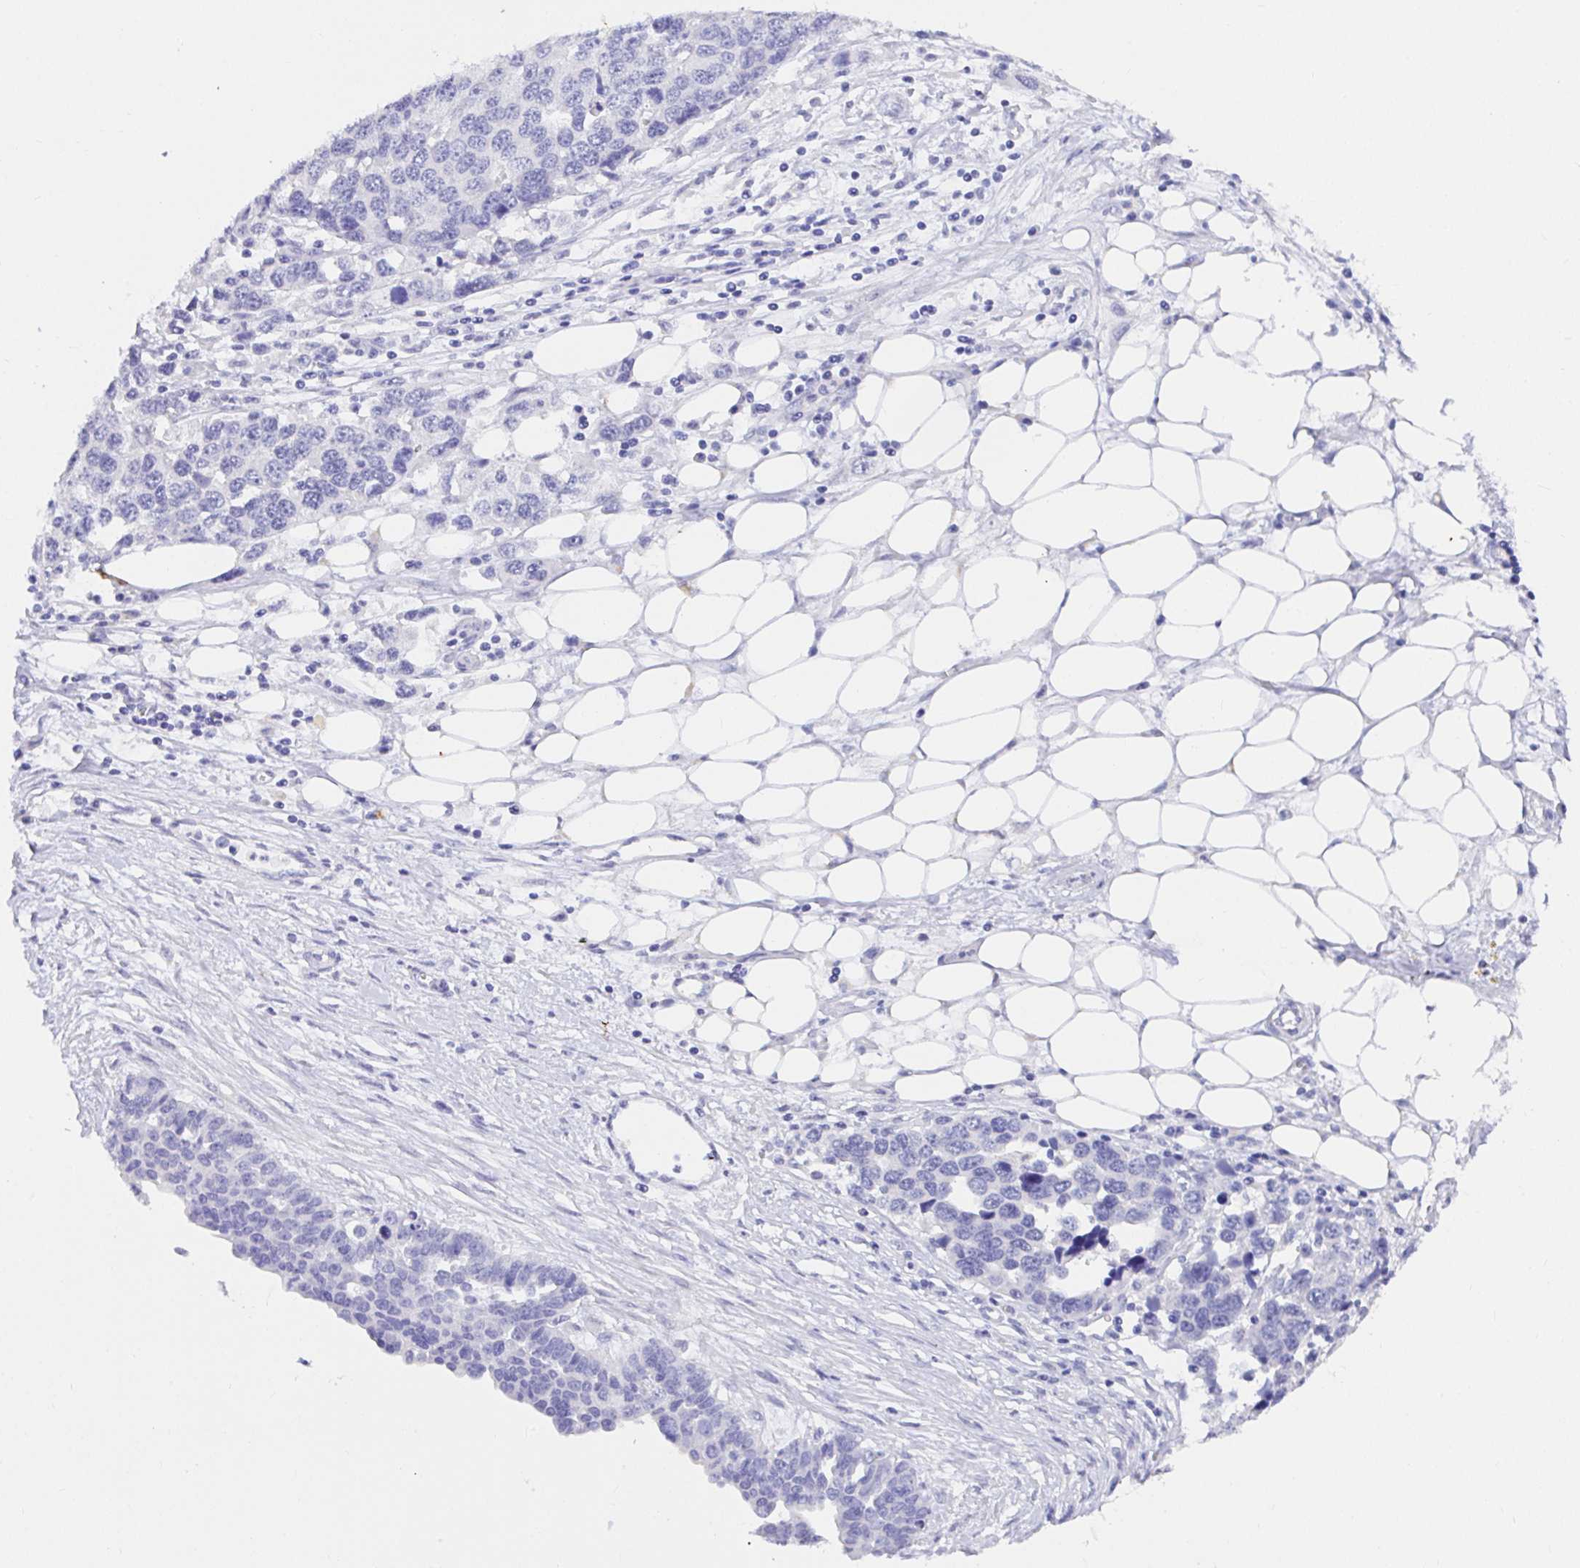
{"staining": {"intensity": "negative", "quantity": "none", "location": "none"}, "tissue": "ovarian cancer", "cell_type": "Tumor cells", "image_type": "cancer", "snomed": [{"axis": "morphology", "description": "Cystadenocarcinoma, serous, NOS"}, {"axis": "topography", "description": "Ovary"}], "caption": "Immunohistochemistry of human ovarian serous cystadenocarcinoma displays no positivity in tumor cells. (Stains: DAB (3,3'-diaminobenzidine) immunohistochemistry with hematoxylin counter stain, Microscopy: brightfield microscopy at high magnification).", "gene": "CDO1", "patient": {"sex": "female", "age": 76}}